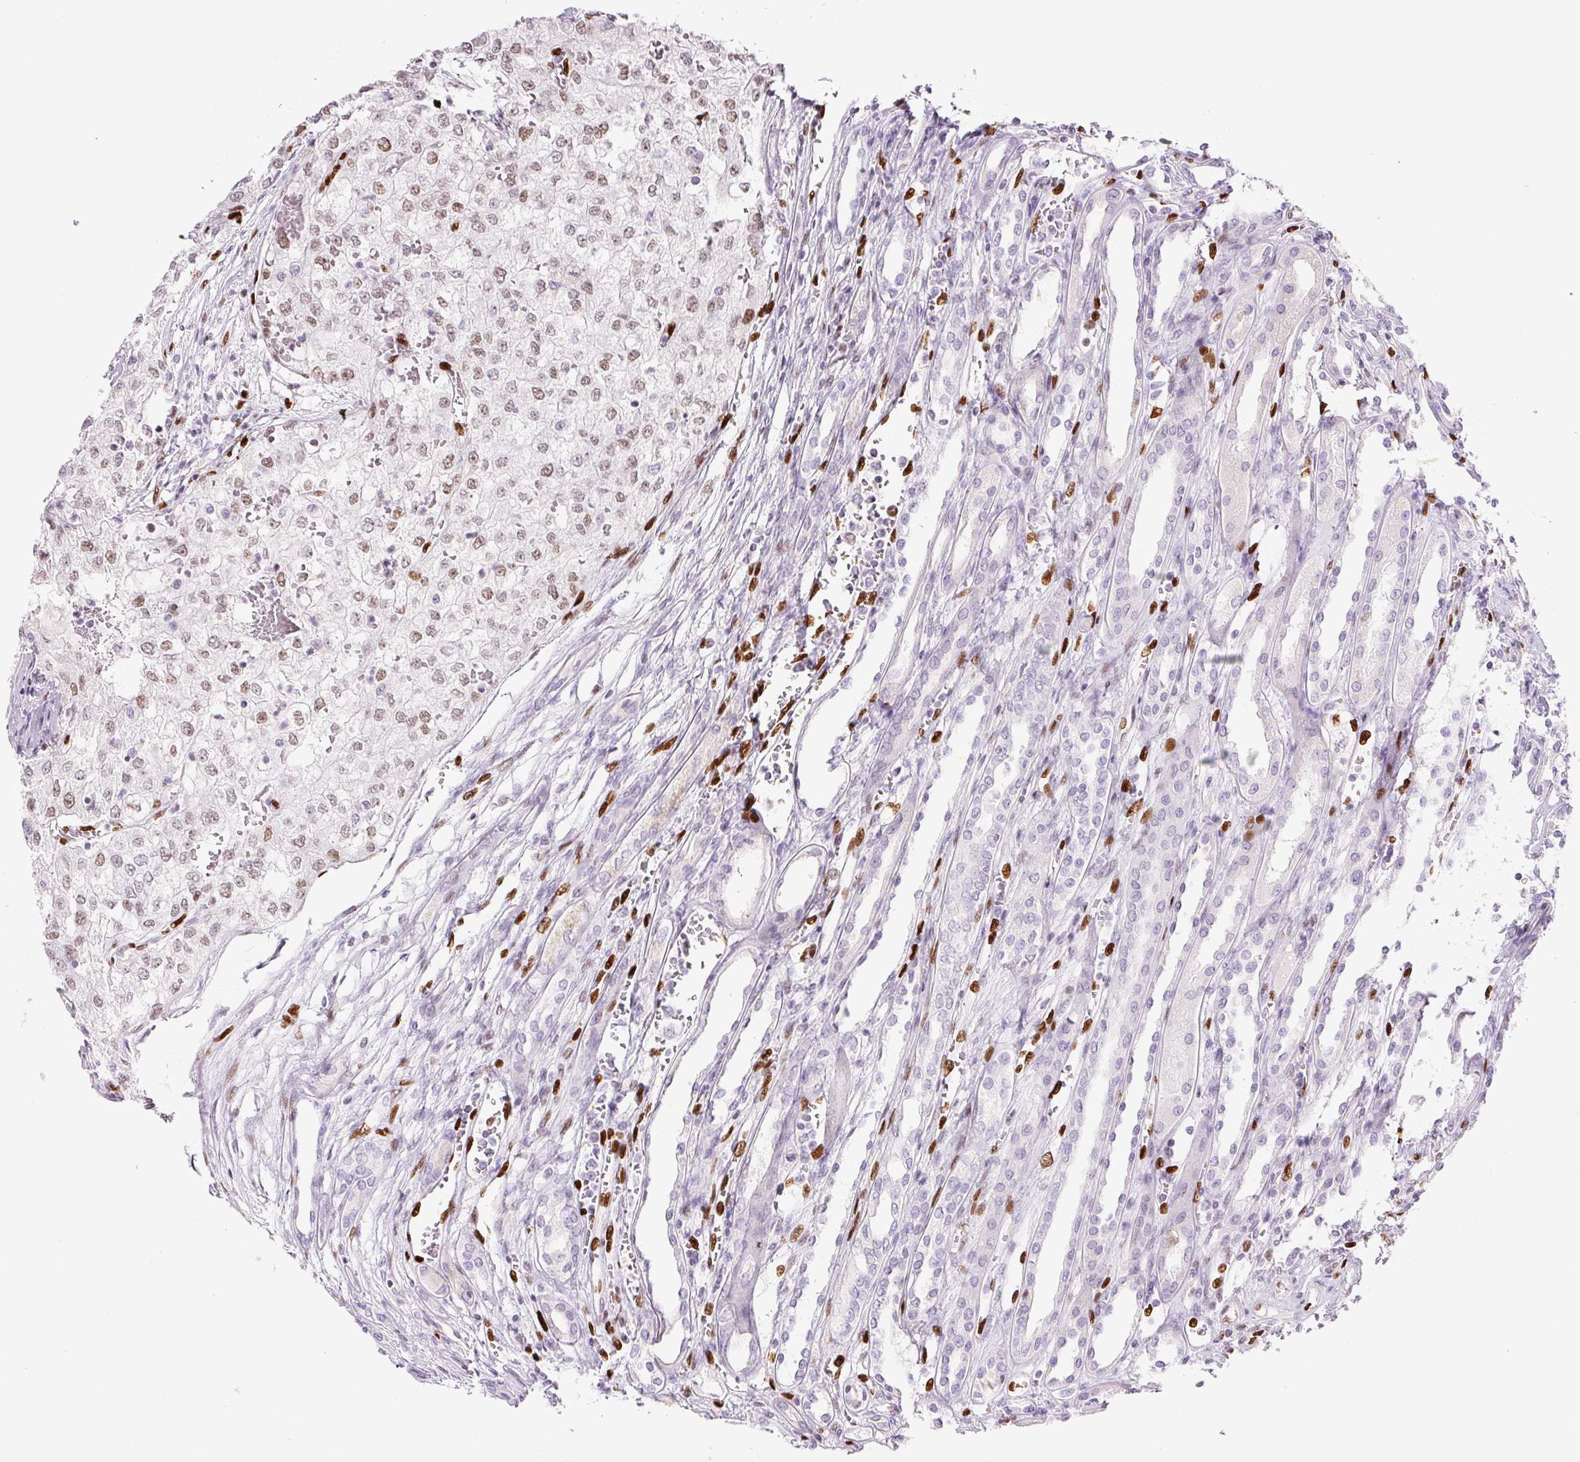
{"staining": {"intensity": "moderate", "quantity": "25%-75%", "location": "nuclear"}, "tissue": "renal cancer", "cell_type": "Tumor cells", "image_type": "cancer", "snomed": [{"axis": "morphology", "description": "Adenocarcinoma, NOS"}, {"axis": "topography", "description": "Kidney"}], "caption": "Immunohistochemistry (IHC) histopathology image of neoplastic tissue: human renal cancer (adenocarcinoma) stained using IHC reveals medium levels of moderate protein expression localized specifically in the nuclear of tumor cells, appearing as a nuclear brown color.", "gene": "ZEB1", "patient": {"sex": "female", "age": 54}}